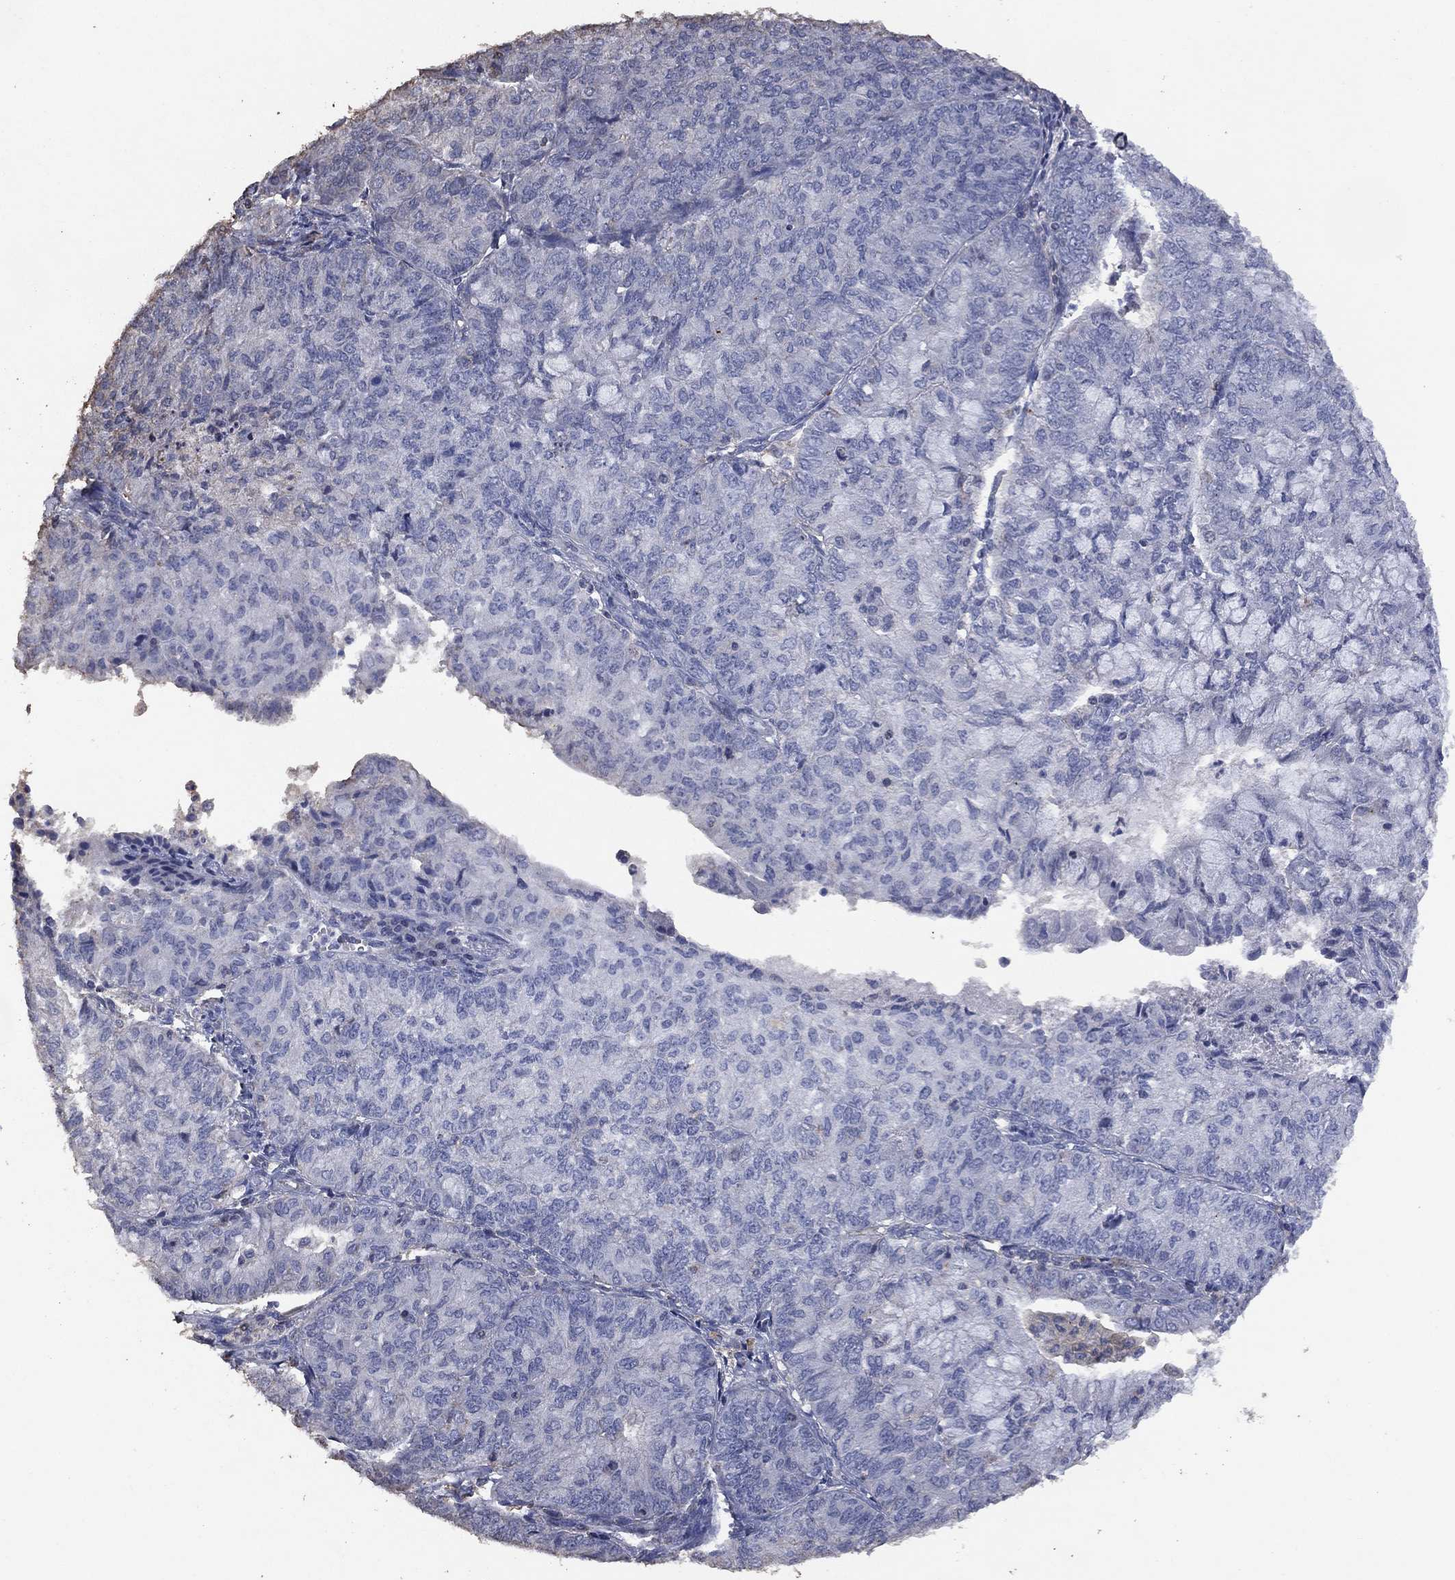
{"staining": {"intensity": "negative", "quantity": "none", "location": "none"}, "tissue": "endometrial cancer", "cell_type": "Tumor cells", "image_type": "cancer", "snomed": [{"axis": "morphology", "description": "Adenocarcinoma, NOS"}, {"axis": "topography", "description": "Endometrium"}], "caption": "Photomicrograph shows no protein expression in tumor cells of endometrial cancer (adenocarcinoma) tissue. (Brightfield microscopy of DAB (3,3'-diaminobenzidine) immunohistochemistry at high magnification).", "gene": "ADPRHL1", "patient": {"sex": "female", "age": 82}}